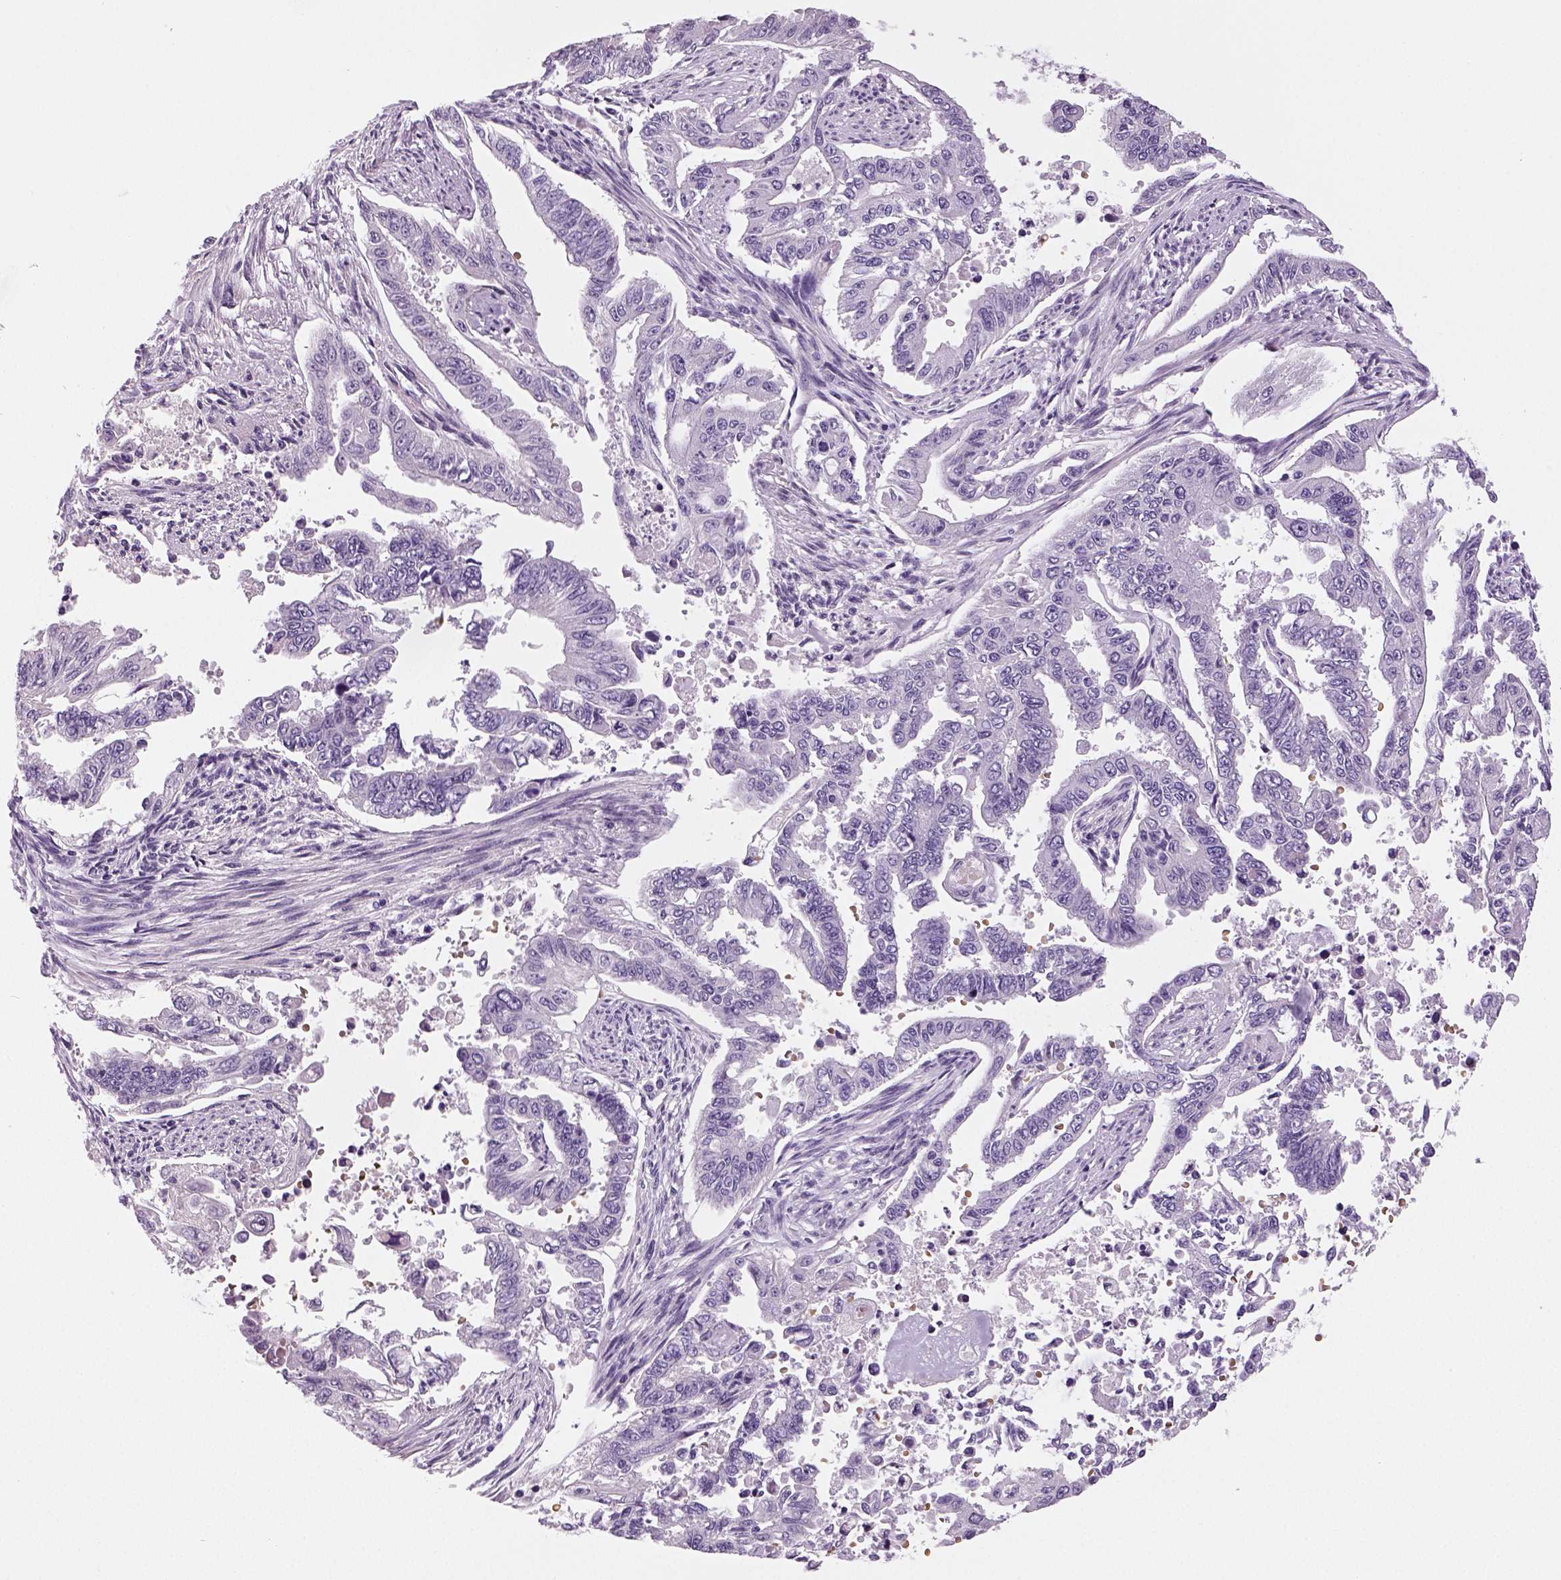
{"staining": {"intensity": "negative", "quantity": "none", "location": "none"}, "tissue": "endometrial cancer", "cell_type": "Tumor cells", "image_type": "cancer", "snomed": [{"axis": "morphology", "description": "Adenocarcinoma, NOS"}, {"axis": "topography", "description": "Uterus"}], "caption": "Immunohistochemical staining of adenocarcinoma (endometrial) exhibits no significant positivity in tumor cells.", "gene": "TSPAN7", "patient": {"sex": "female", "age": 59}}